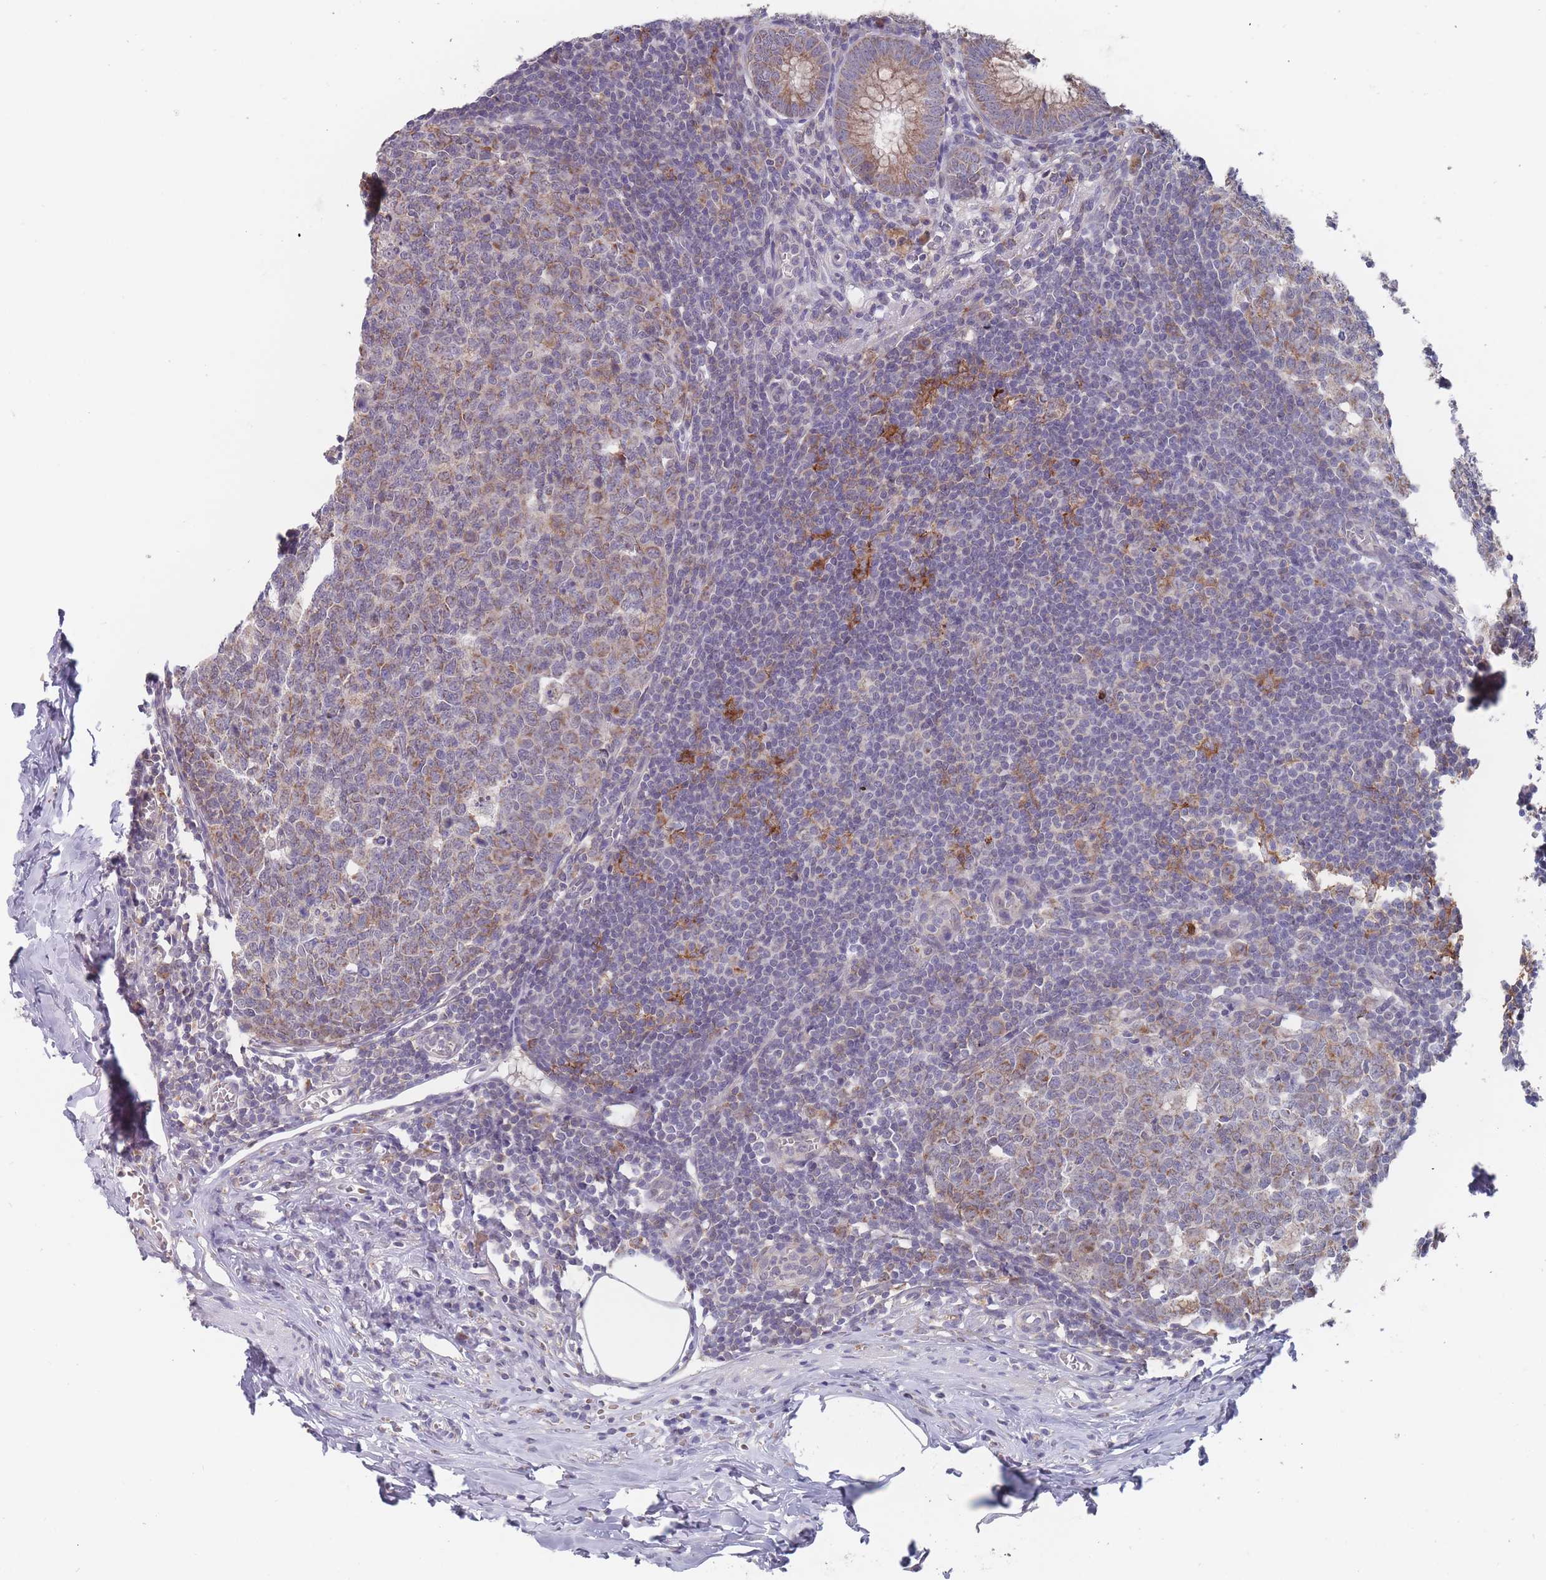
{"staining": {"intensity": "moderate", "quantity": ">75%", "location": "cytoplasmic/membranous"}, "tissue": "appendix", "cell_type": "Glandular cells", "image_type": "normal", "snomed": [{"axis": "morphology", "description": "Normal tissue, NOS"}, {"axis": "topography", "description": "Appendix"}], "caption": "Immunohistochemical staining of unremarkable human appendix reveals >75% levels of moderate cytoplasmic/membranous protein staining in about >75% of glandular cells. The staining is performed using DAB brown chromogen to label protein expression. The nuclei are counter-stained blue using hematoxylin.", "gene": "PEX7", "patient": {"sex": "male", "age": 56}}